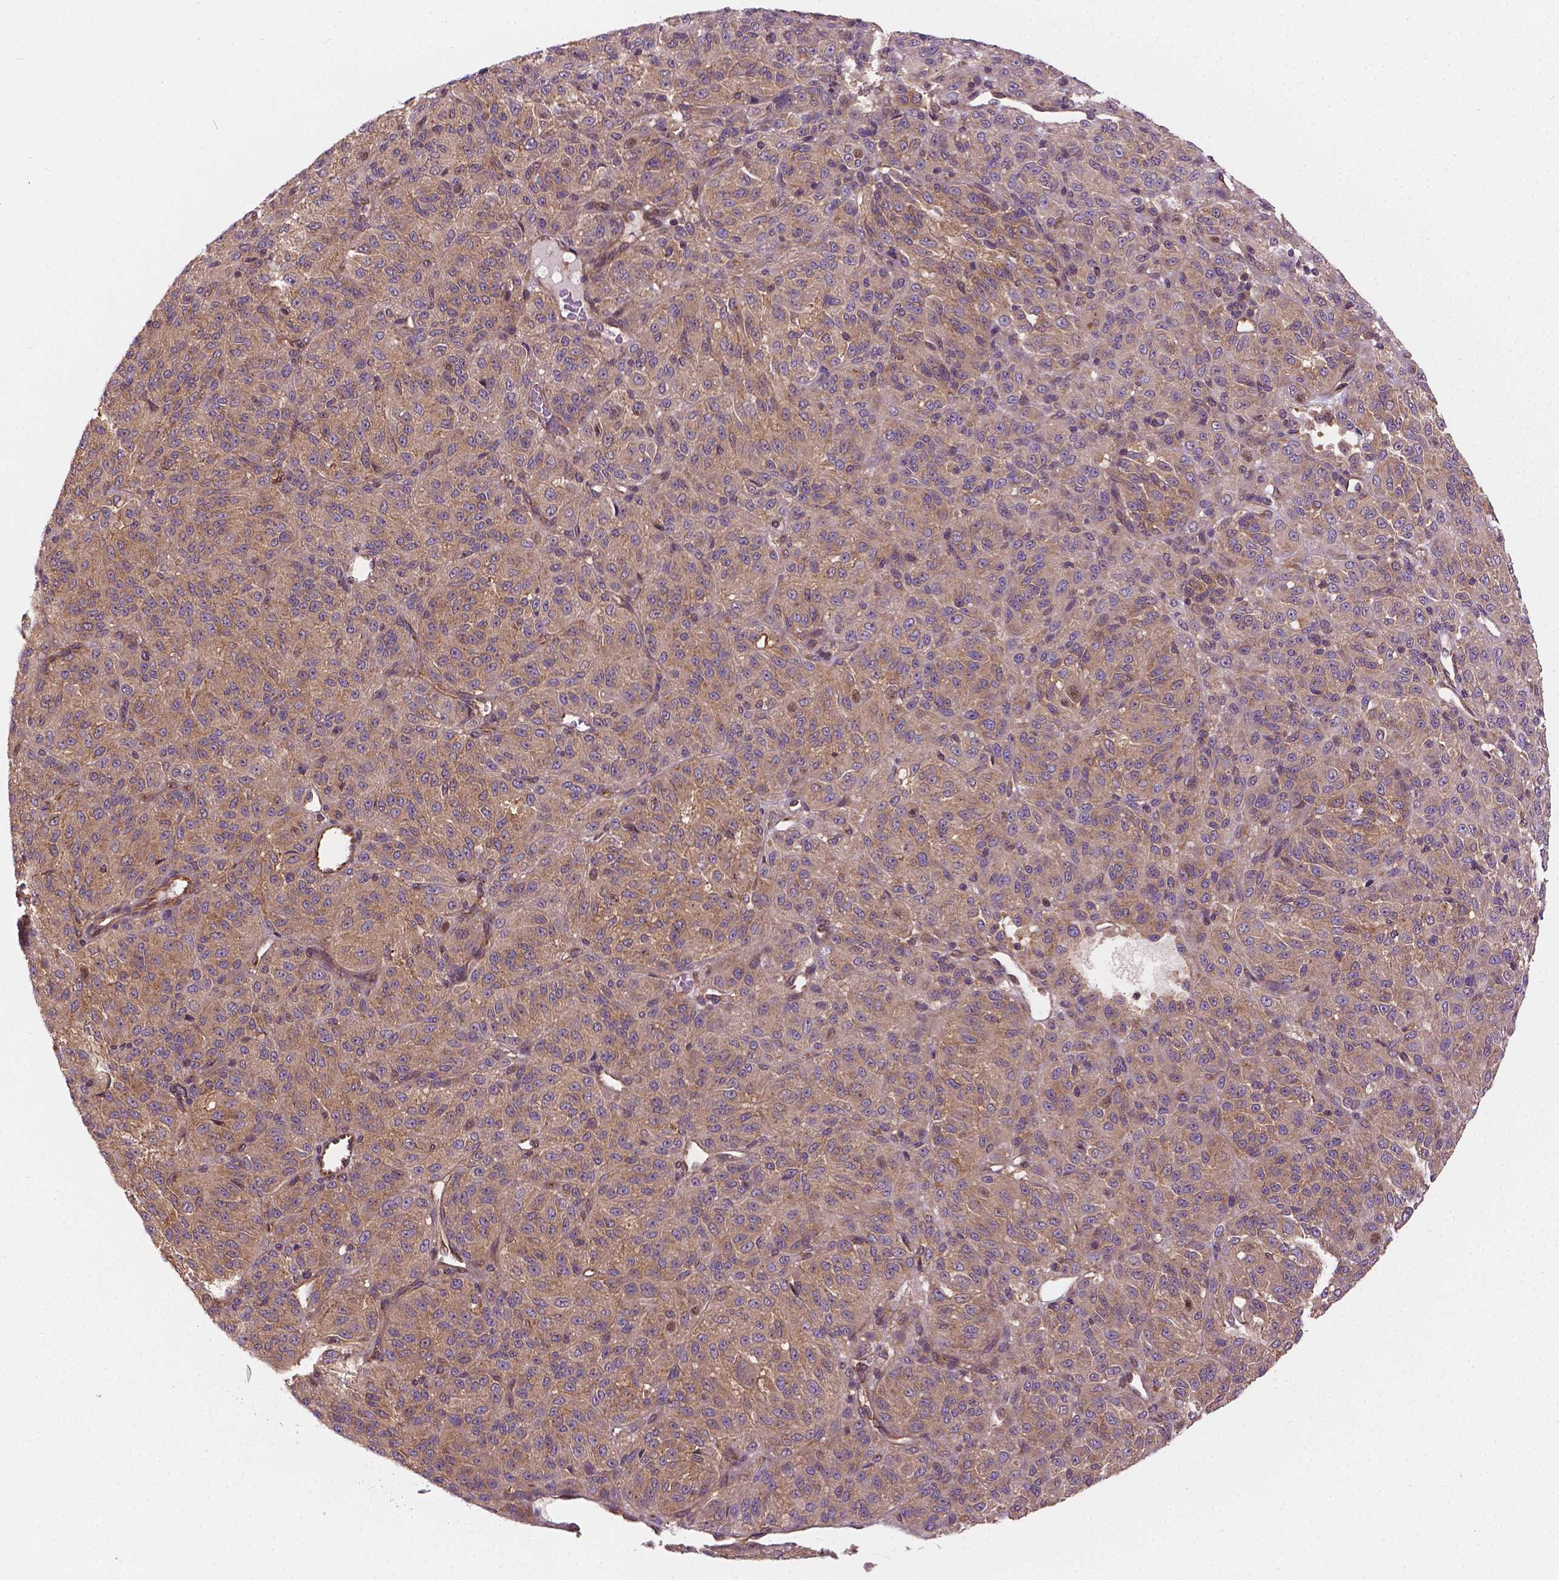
{"staining": {"intensity": "weak", "quantity": ">75%", "location": "cytoplasmic/membranous"}, "tissue": "melanoma", "cell_type": "Tumor cells", "image_type": "cancer", "snomed": [{"axis": "morphology", "description": "Malignant melanoma, Metastatic site"}, {"axis": "topography", "description": "Brain"}], "caption": "Malignant melanoma (metastatic site) was stained to show a protein in brown. There is low levels of weak cytoplasmic/membranous expression in about >75% of tumor cells. The staining is performed using DAB (3,3'-diaminobenzidine) brown chromogen to label protein expression. The nuclei are counter-stained blue using hematoxylin.", "gene": "MZT1", "patient": {"sex": "female", "age": 56}}